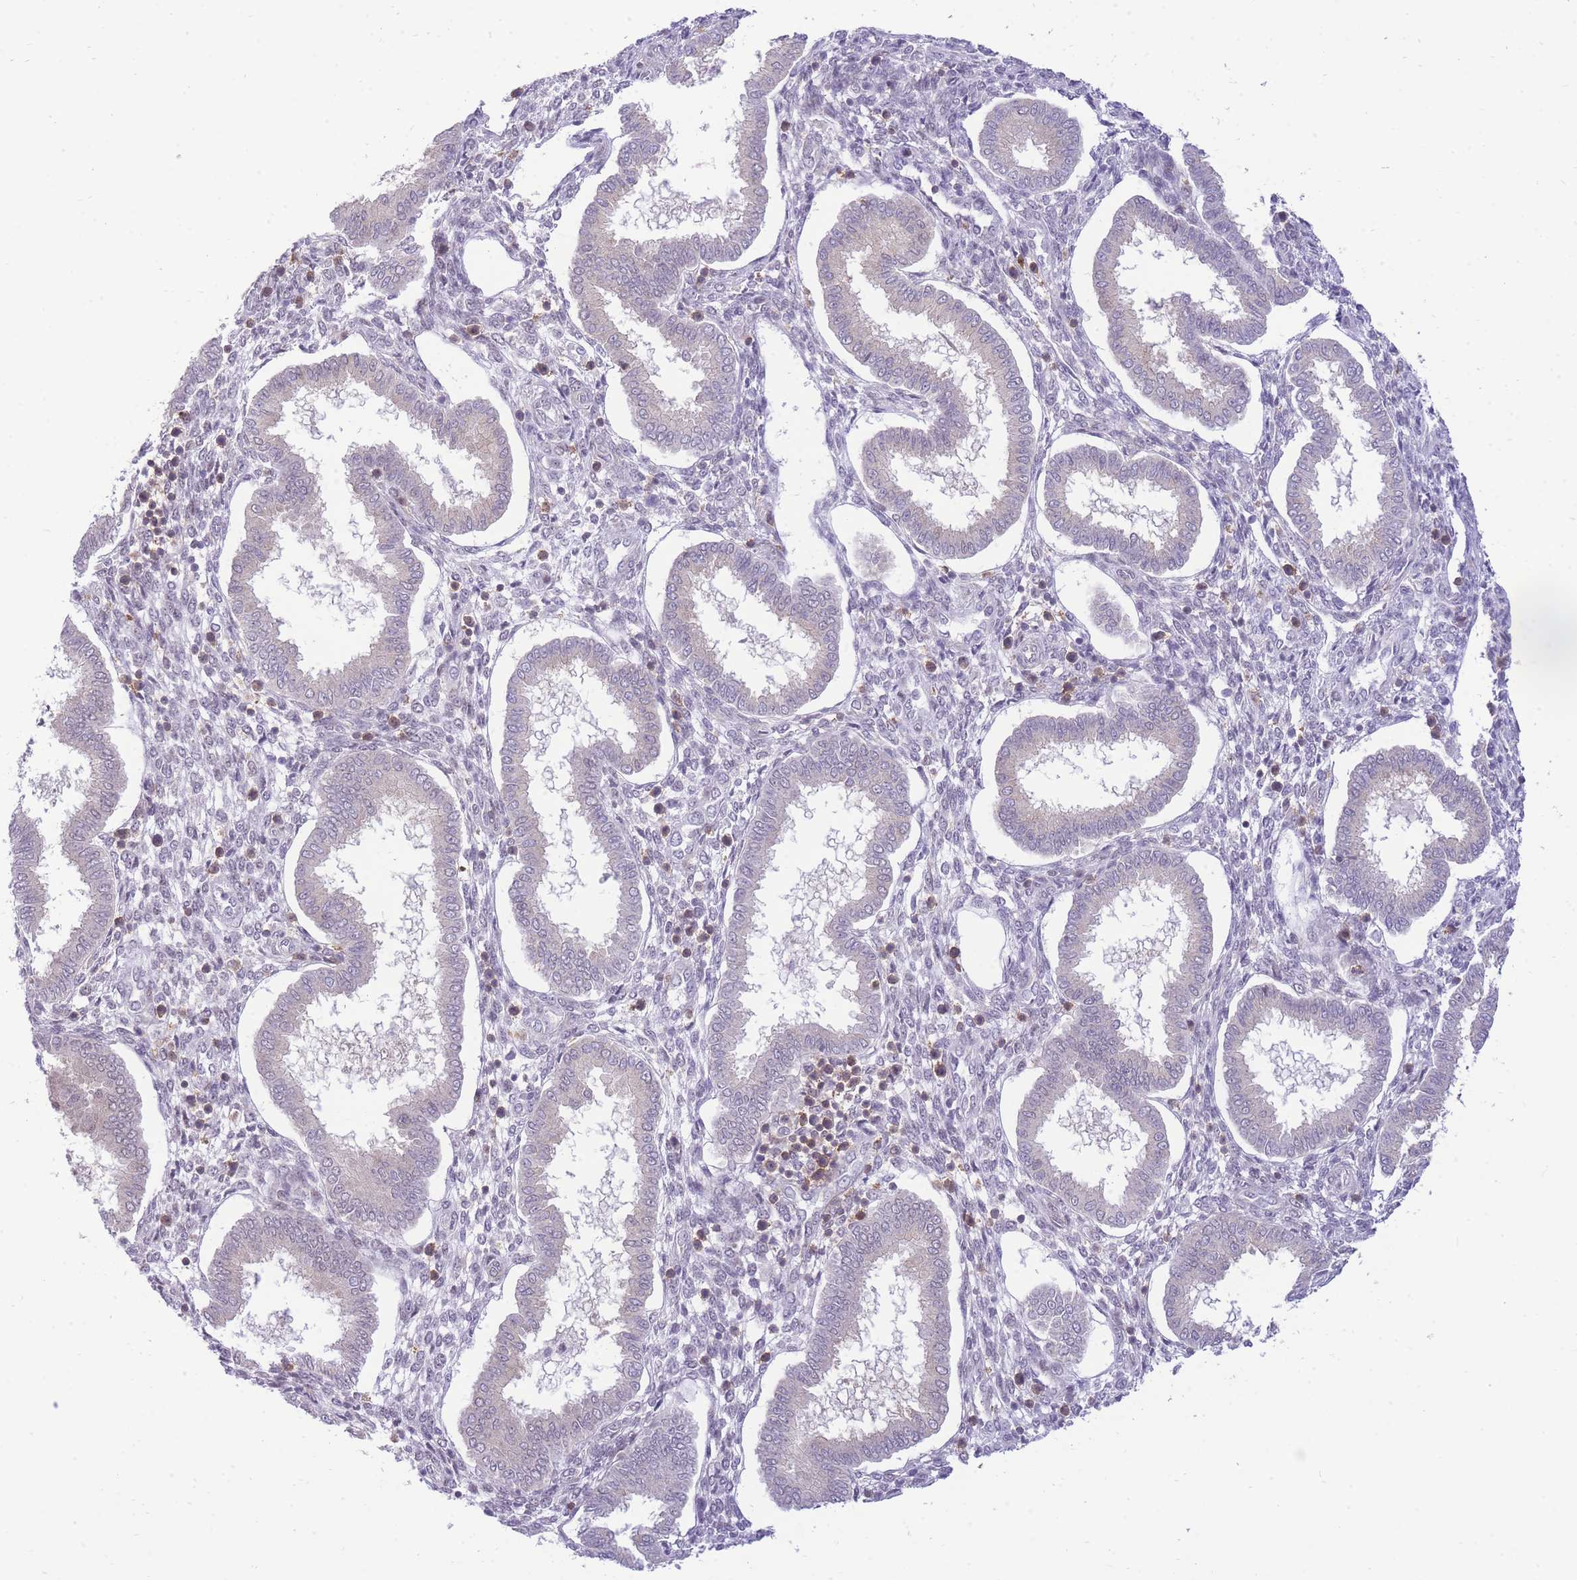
{"staining": {"intensity": "negative", "quantity": "none", "location": "none"}, "tissue": "endometrium", "cell_type": "Cells in endometrial stroma", "image_type": "normal", "snomed": [{"axis": "morphology", "description": "Normal tissue, NOS"}, {"axis": "topography", "description": "Endometrium"}], "caption": "Image shows no significant protein staining in cells in endometrial stroma of unremarkable endometrium.", "gene": "STK39", "patient": {"sex": "female", "age": 24}}